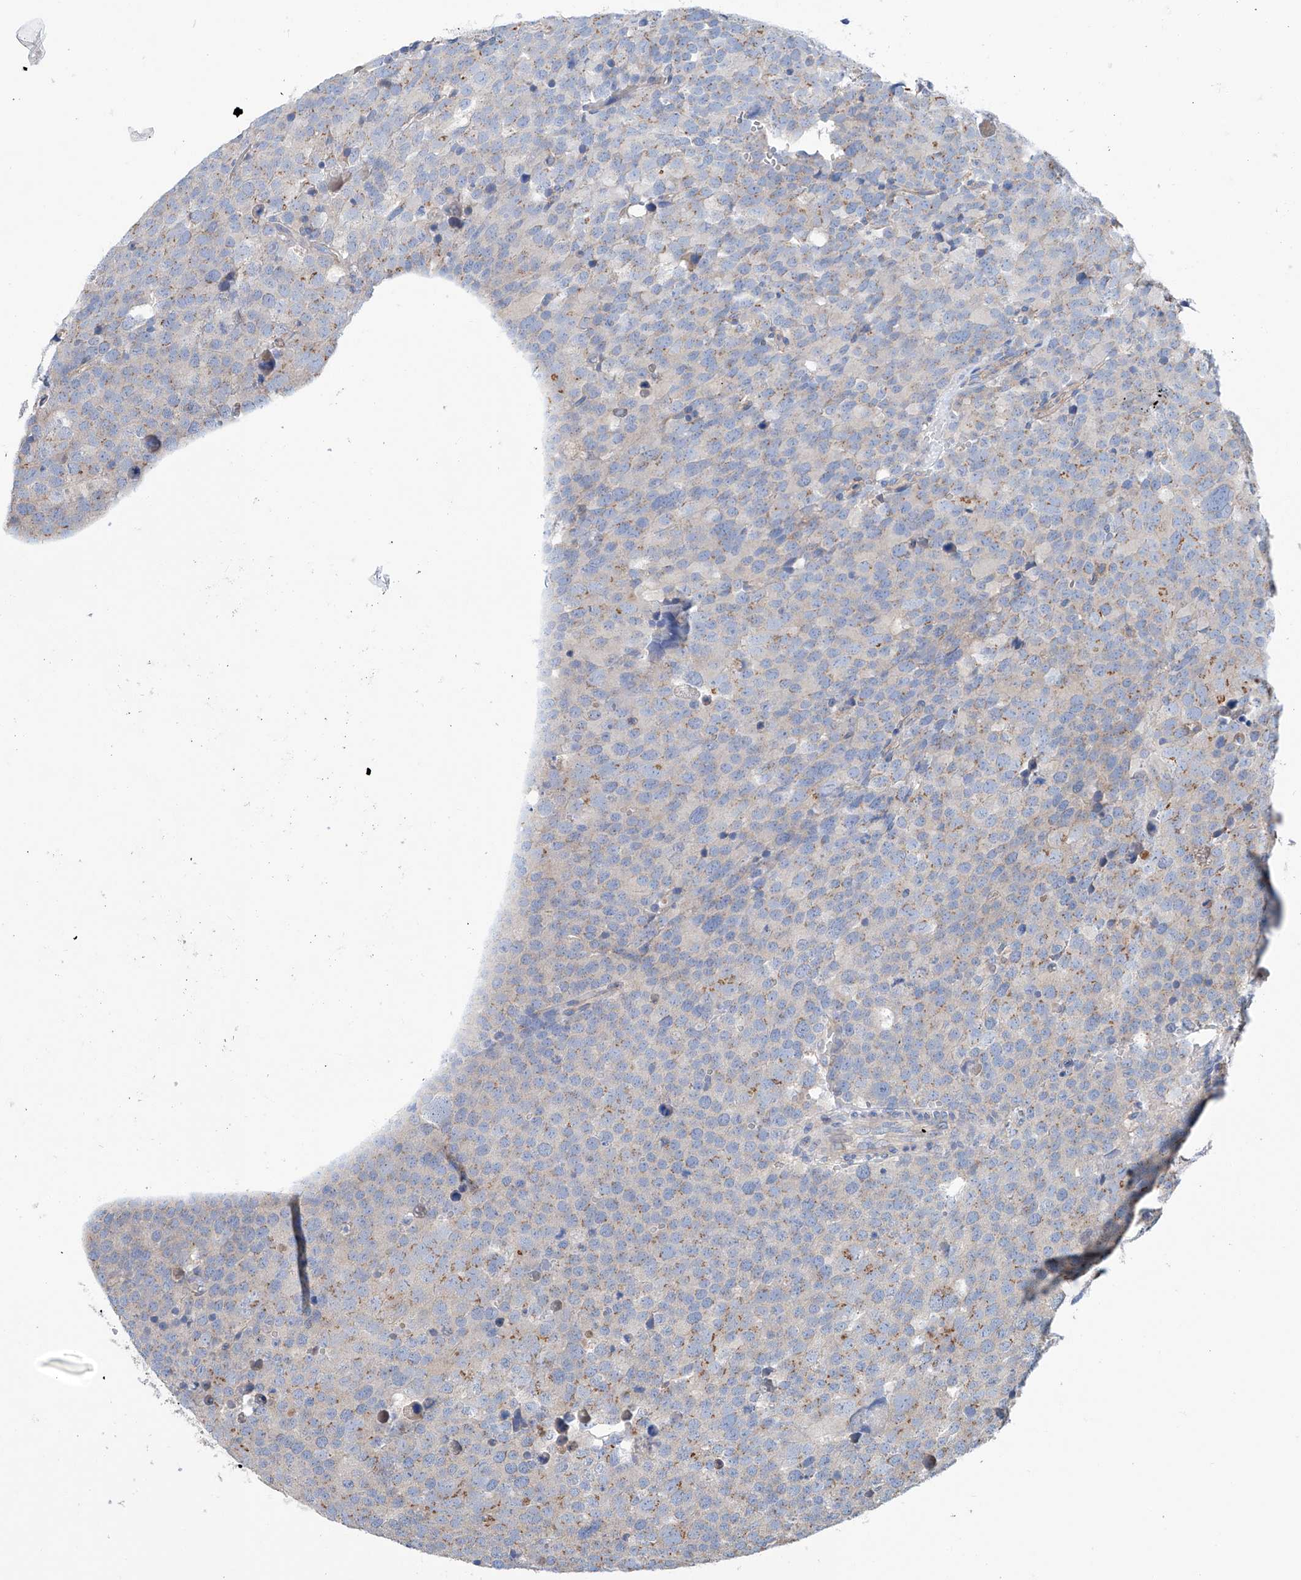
{"staining": {"intensity": "negative", "quantity": "none", "location": "none"}, "tissue": "testis cancer", "cell_type": "Tumor cells", "image_type": "cancer", "snomed": [{"axis": "morphology", "description": "Seminoma, NOS"}, {"axis": "topography", "description": "Testis"}], "caption": "This is an IHC image of human testis cancer. There is no staining in tumor cells.", "gene": "SLC22A7", "patient": {"sex": "male", "age": 71}}